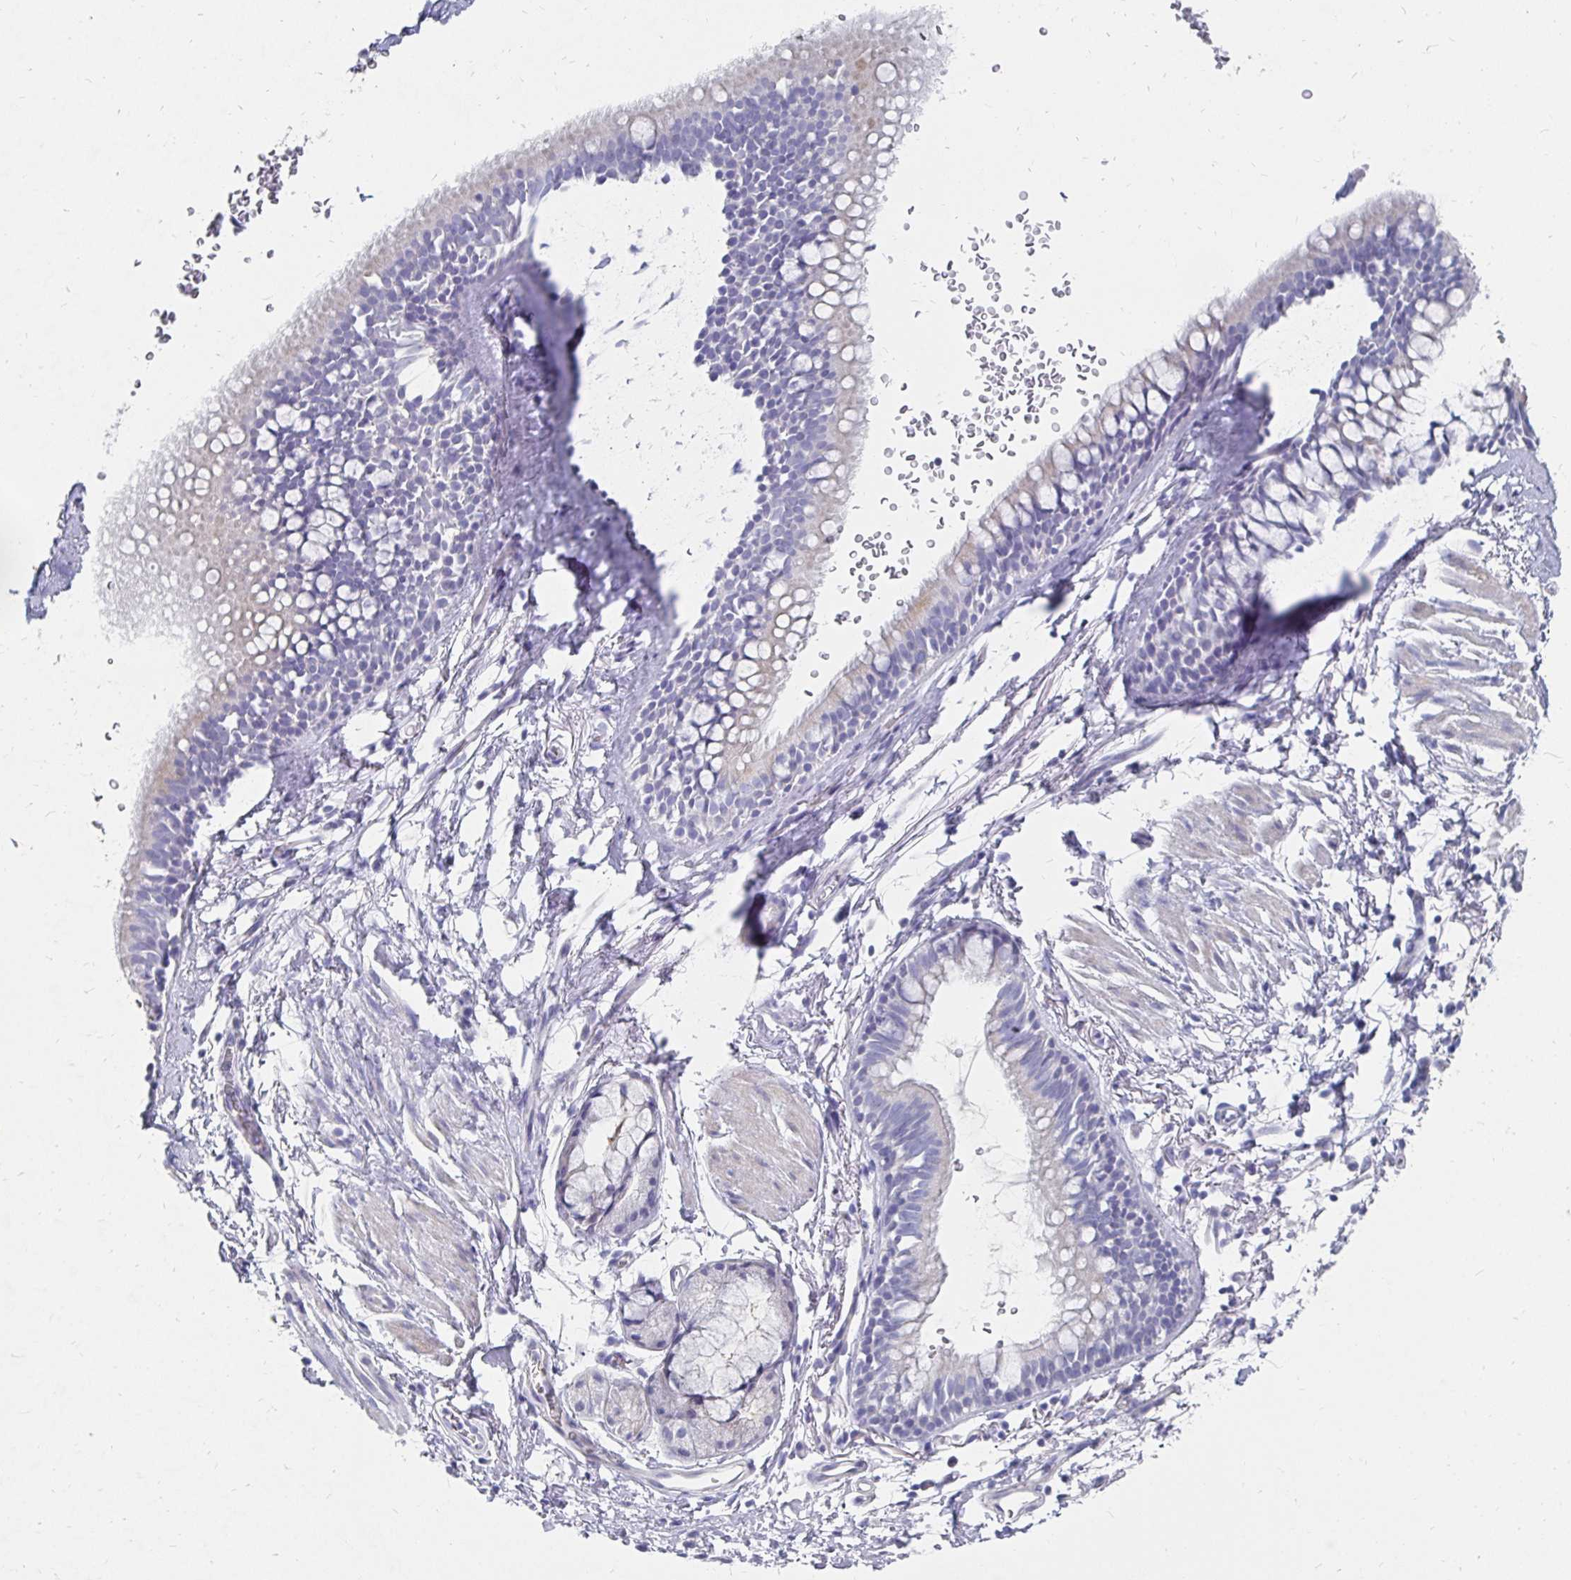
{"staining": {"intensity": "weak", "quantity": ">75%", "location": "cytoplasmic/membranous"}, "tissue": "soft tissue", "cell_type": "Chondrocytes", "image_type": "normal", "snomed": [{"axis": "morphology", "description": "Normal tissue, NOS"}, {"axis": "topography", "description": "Lymph node"}, {"axis": "topography", "description": "Cartilage tissue"}, {"axis": "topography", "description": "Bronchus"}], "caption": "This micrograph reveals immunohistochemistry (IHC) staining of benign soft tissue, with low weak cytoplasmic/membranous positivity in approximately >75% of chondrocytes.", "gene": "SYCP3", "patient": {"sex": "female", "age": 70}}